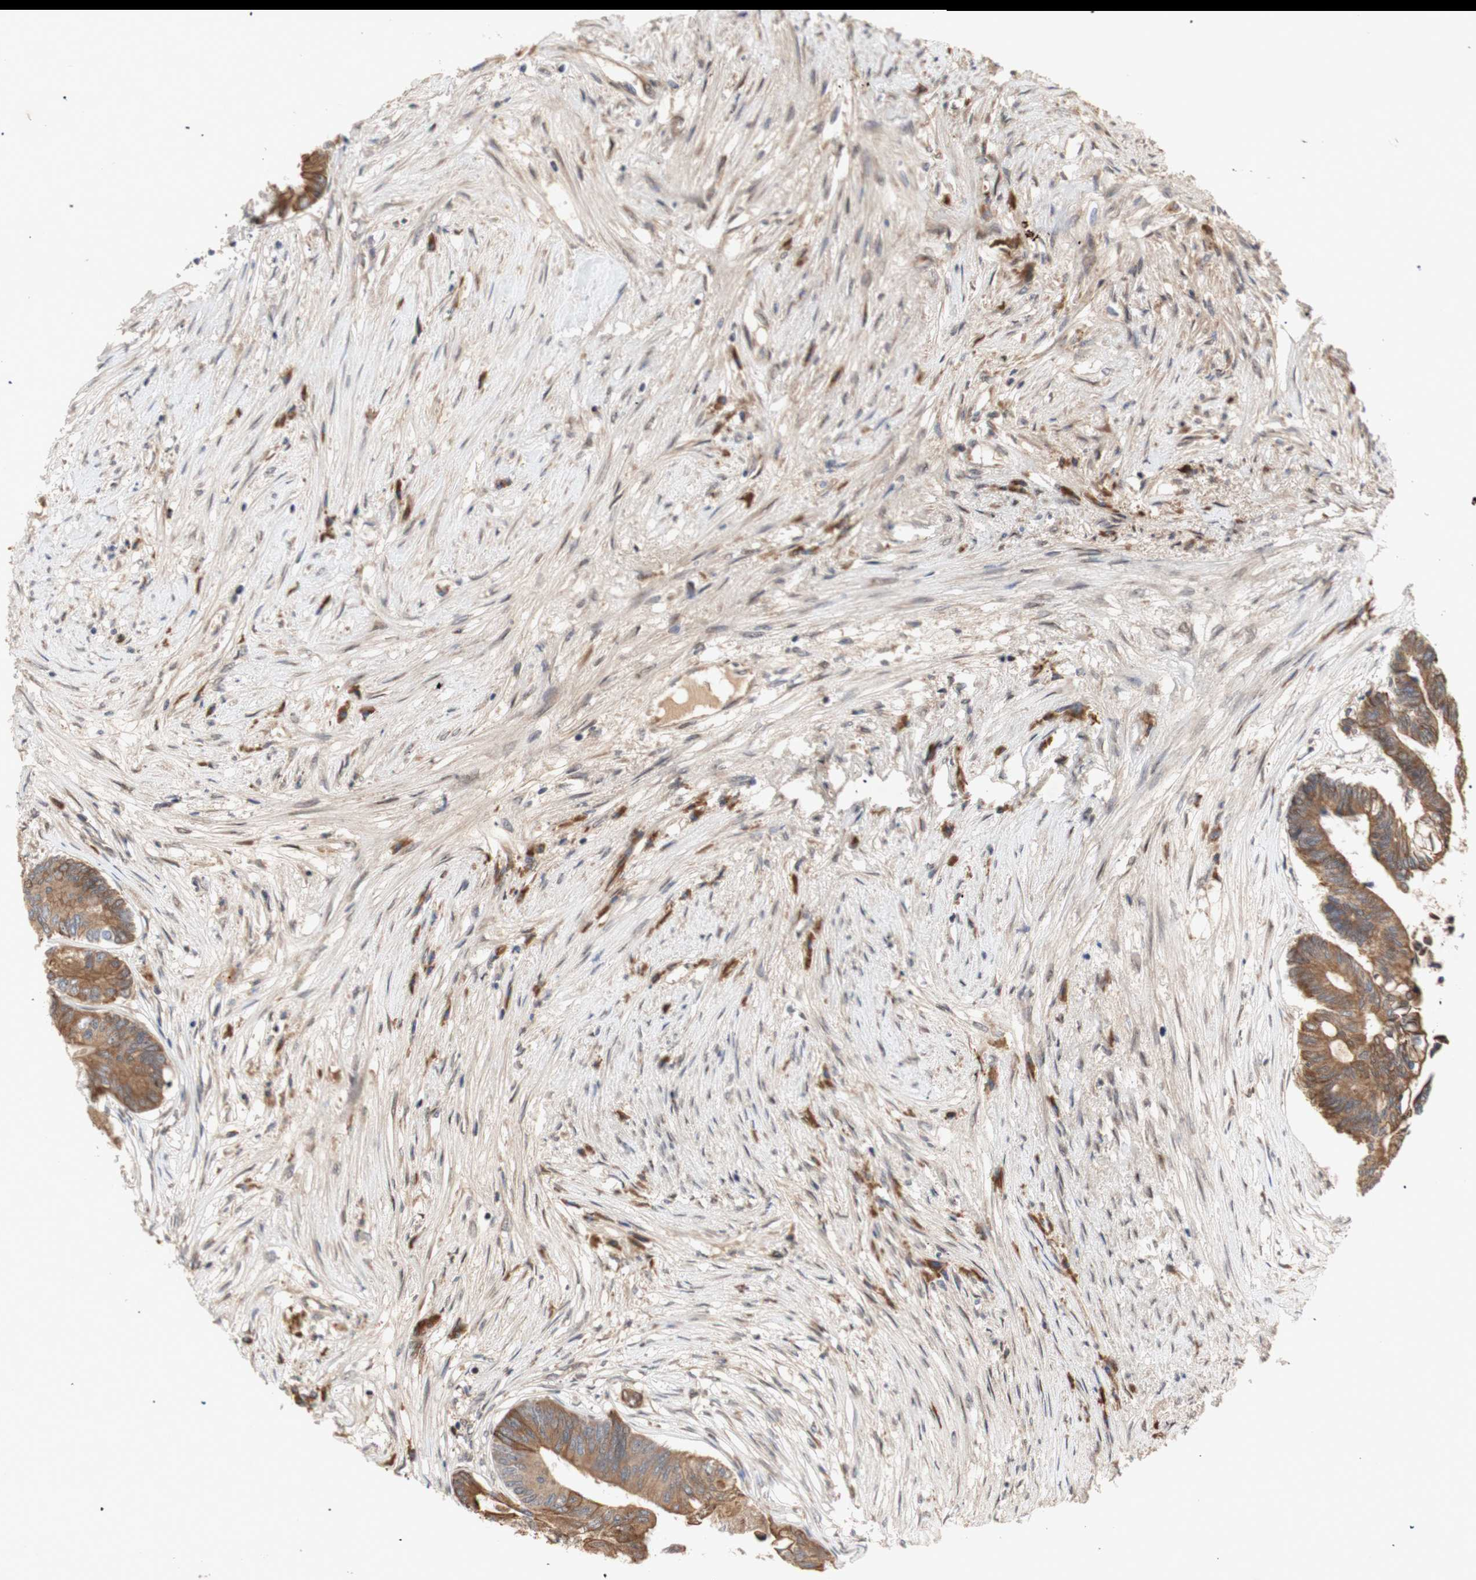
{"staining": {"intensity": "moderate", "quantity": ">75%", "location": "cytoplasmic/membranous"}, "tissue": "colorectal cancer", "cell_type": "Tumor cells", "image_type": "cancer", "snomed": [{"axis": "morphology", "description": "Adenocarcinoma, NOS"}, {"axis": "topography", "description": "Rectum"}], "caption": "An immunohistochemistry histopathology image of neoplastic tissue is shown. Protein staining in brown labels moderate cytoplasmic/membranous positivity in colorectal cancer within tumor cells.", "gene": "PKN1", "patient": {"sex": "male", "age": 63}}